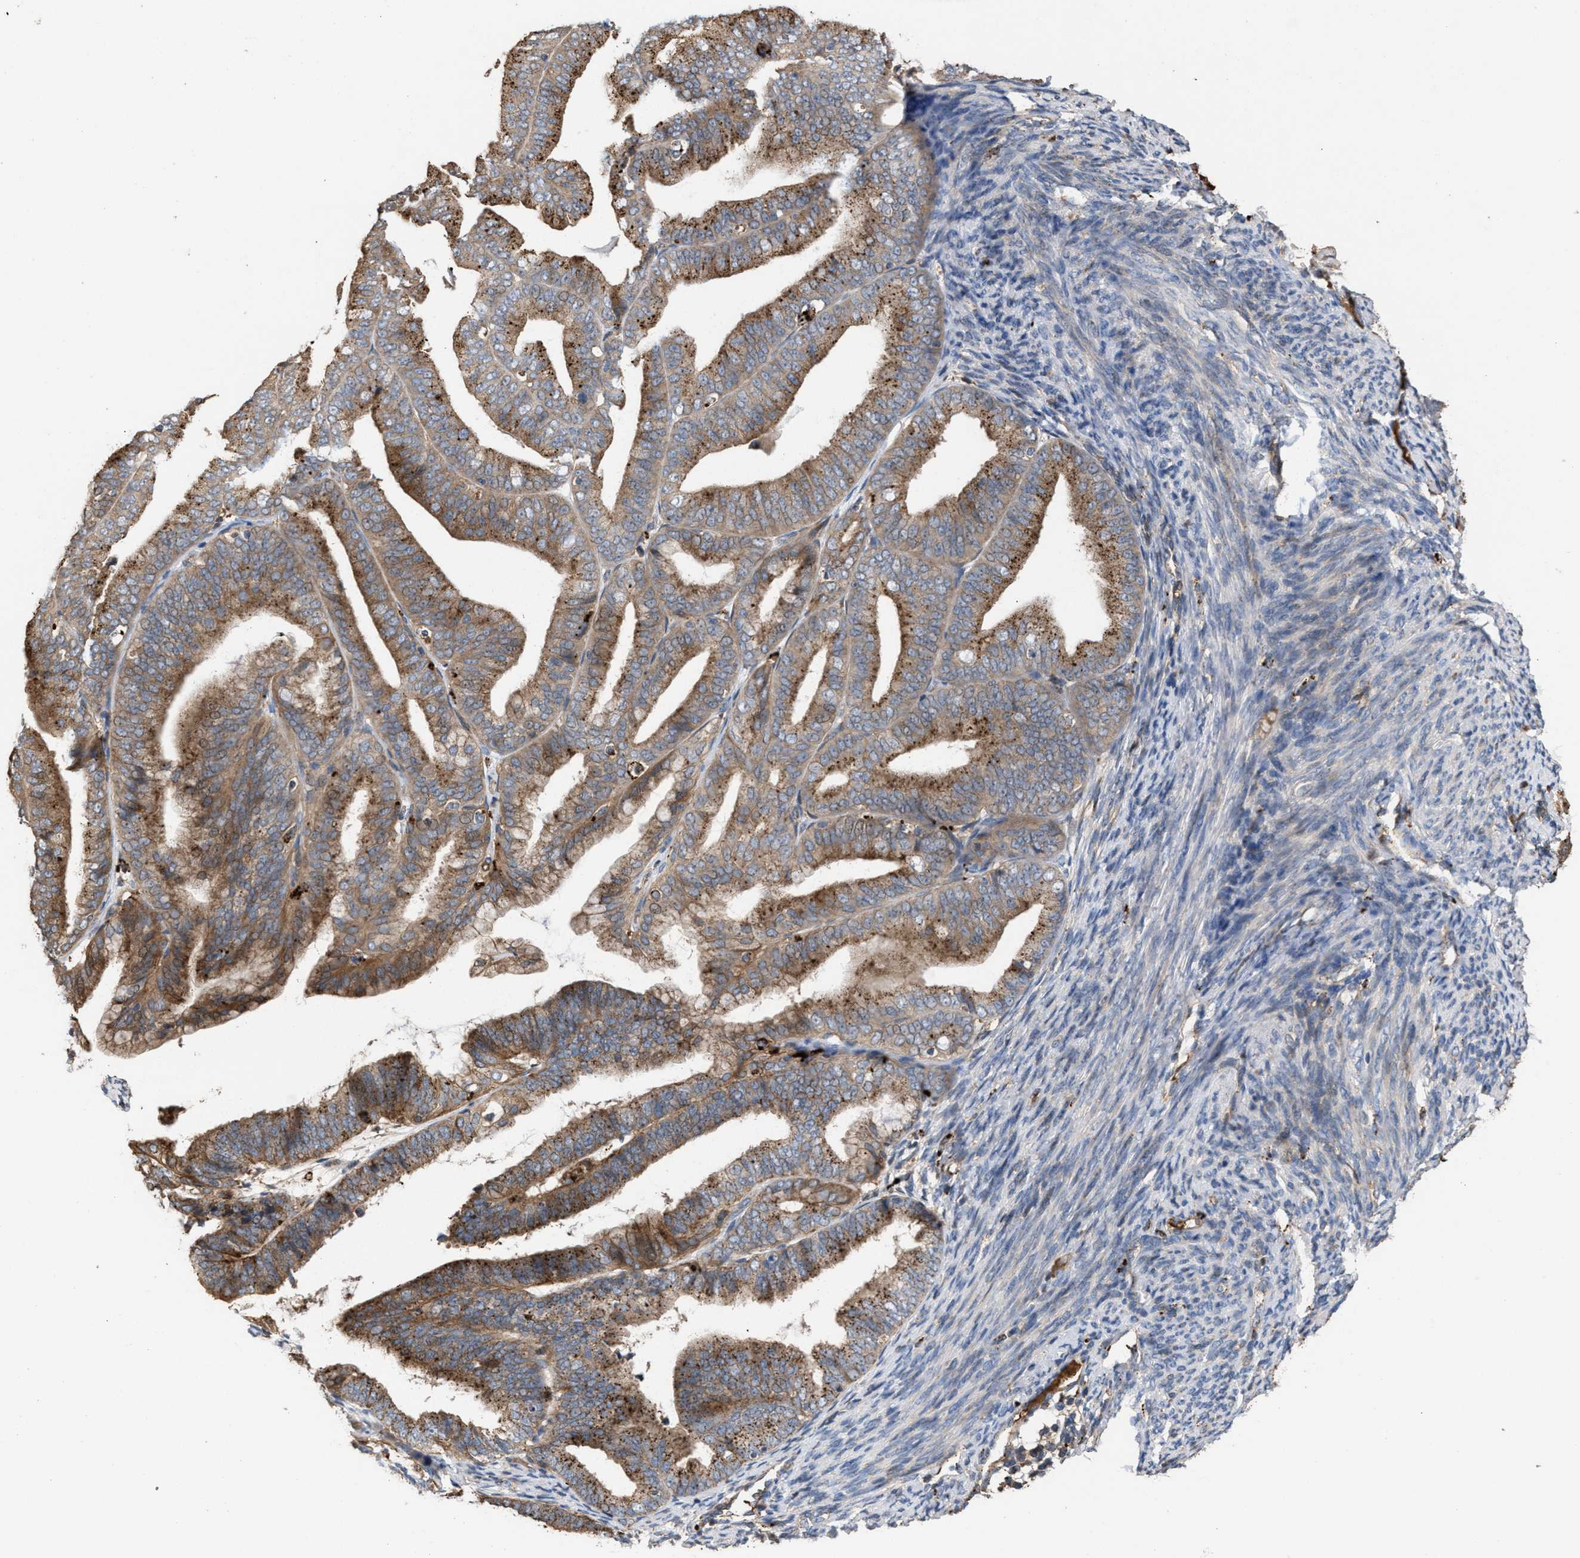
{"staining": {"intensity": "moderate", "quantity": ">75%", "location": "cytoplasmic/membranous"}, "tissue": "endometrial cancer", "cell_type": "Tumor cells", "image_type": "cancer", "snomed": [{"axis": "morphology", "description": "Adenocarcinoma, NOS"}, {"axis": "topography", "description": "Endometrium"}], "caption": "A histopathology image showing moderate cytoplasmic/membranous expression in about >75% of tumor cells in adenocarcinoma (endometrial), as visualized by brown immunohistochemical staining.", "gene": "ELMO3", "patient": {"sex": "female", "age": 63}}